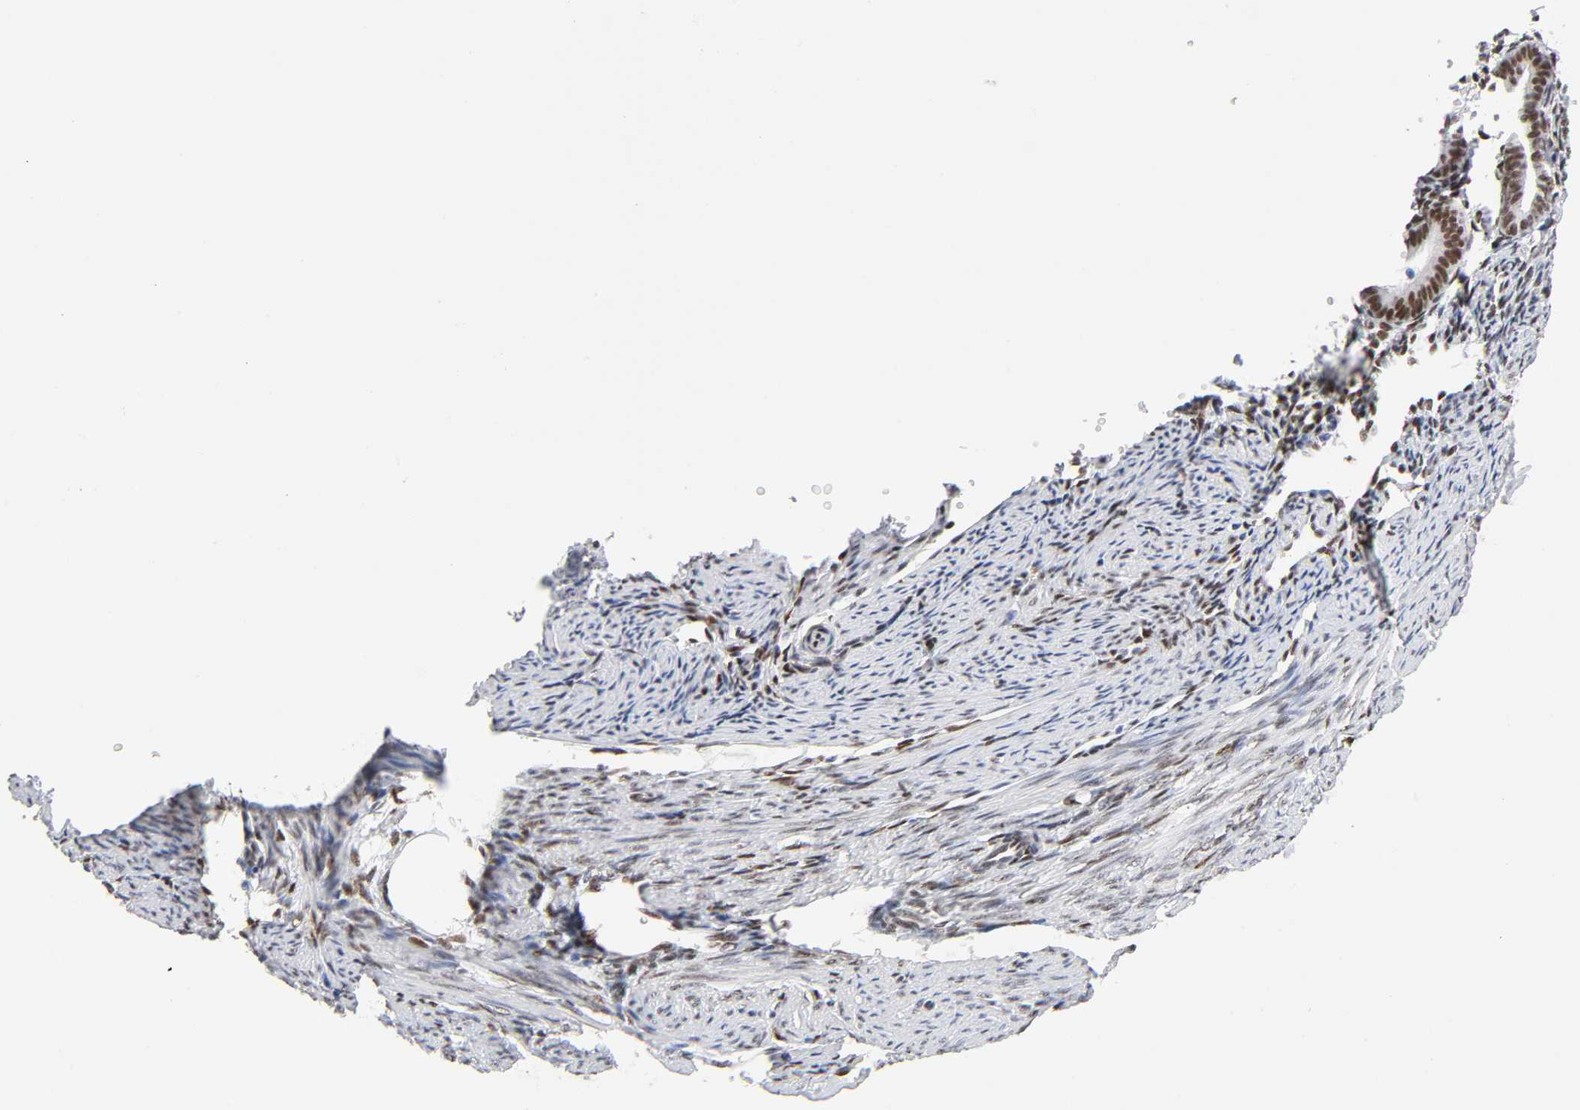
{"staining": {"intensity": "moderate", "quantity": ">75%", "location": "nuclear"}, "tissue": "endometrium", "cell_type": "Glandular cells", "image_type": "normal", "snomed": [{"axis": "morphology", "description": "Normal tissue, NOS"}, {"axis": "topography", "description": "Endometrium"}], "caption": "DAB immunohistochemical staining of normal human endometrium reveals moderate nuclear protein staining in about >75% of glandular cells.", "gene": "NFIC", "patient": {"sex": "female", "age": 61}}